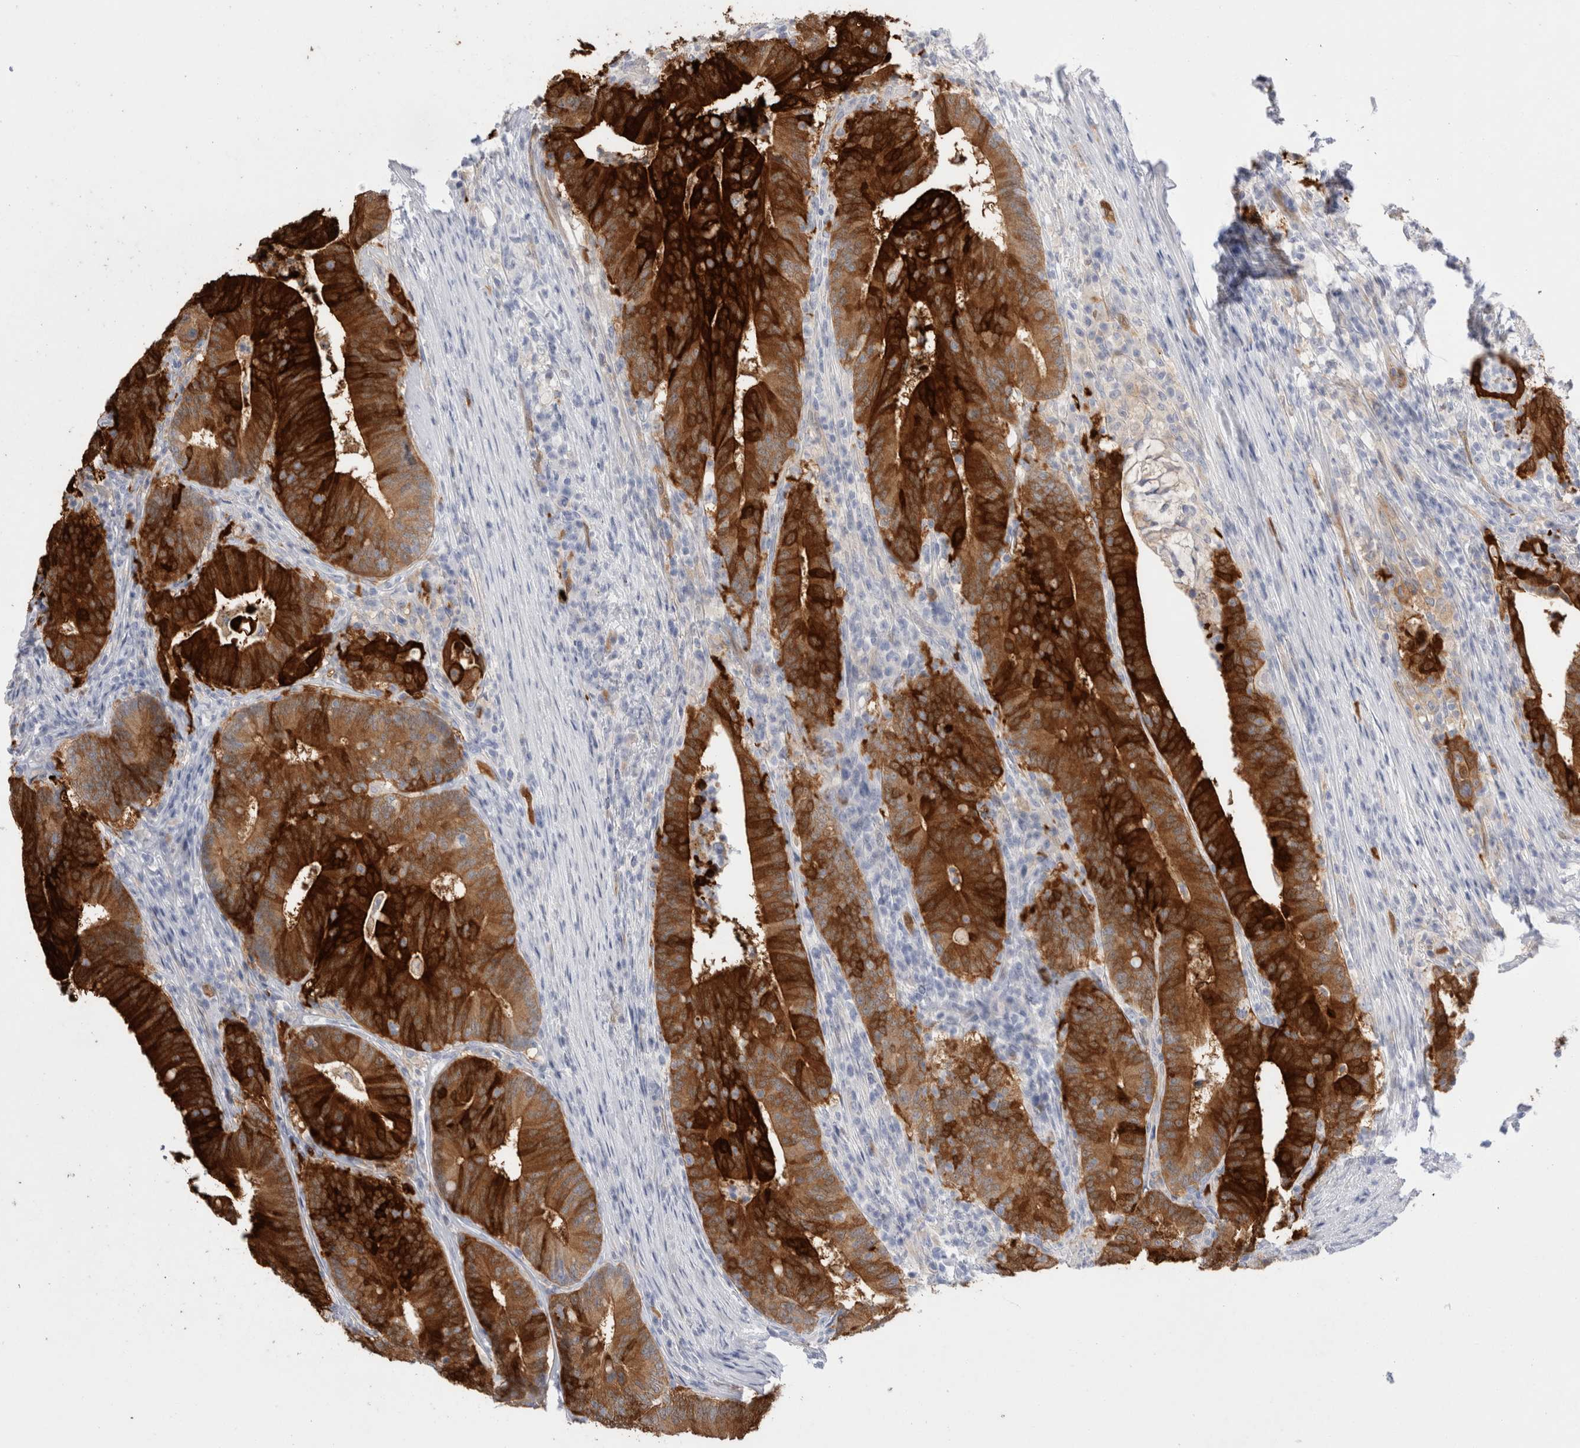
{"staining": {"intensity": "strong", "quantity": ">75%", "location": "cytoplasmic/membranous"}, "tissue": "colorectal cancer", "cell_type": "Tumor cells", "image_type": "cancer", "snomed": [{"axis": "morphology", "description": "Adenocarcinoma, NOS"}, {"axis": "topography", "description": "Colon"}], "caption": "Colorectal cancer (adenocarcinoma) tissue reveals strong cytoplasmic/membranous expression in approximately >75% of tumor cells", "gene": "NAPEPLD", "patient": {"sex": "female", "age": 66}}